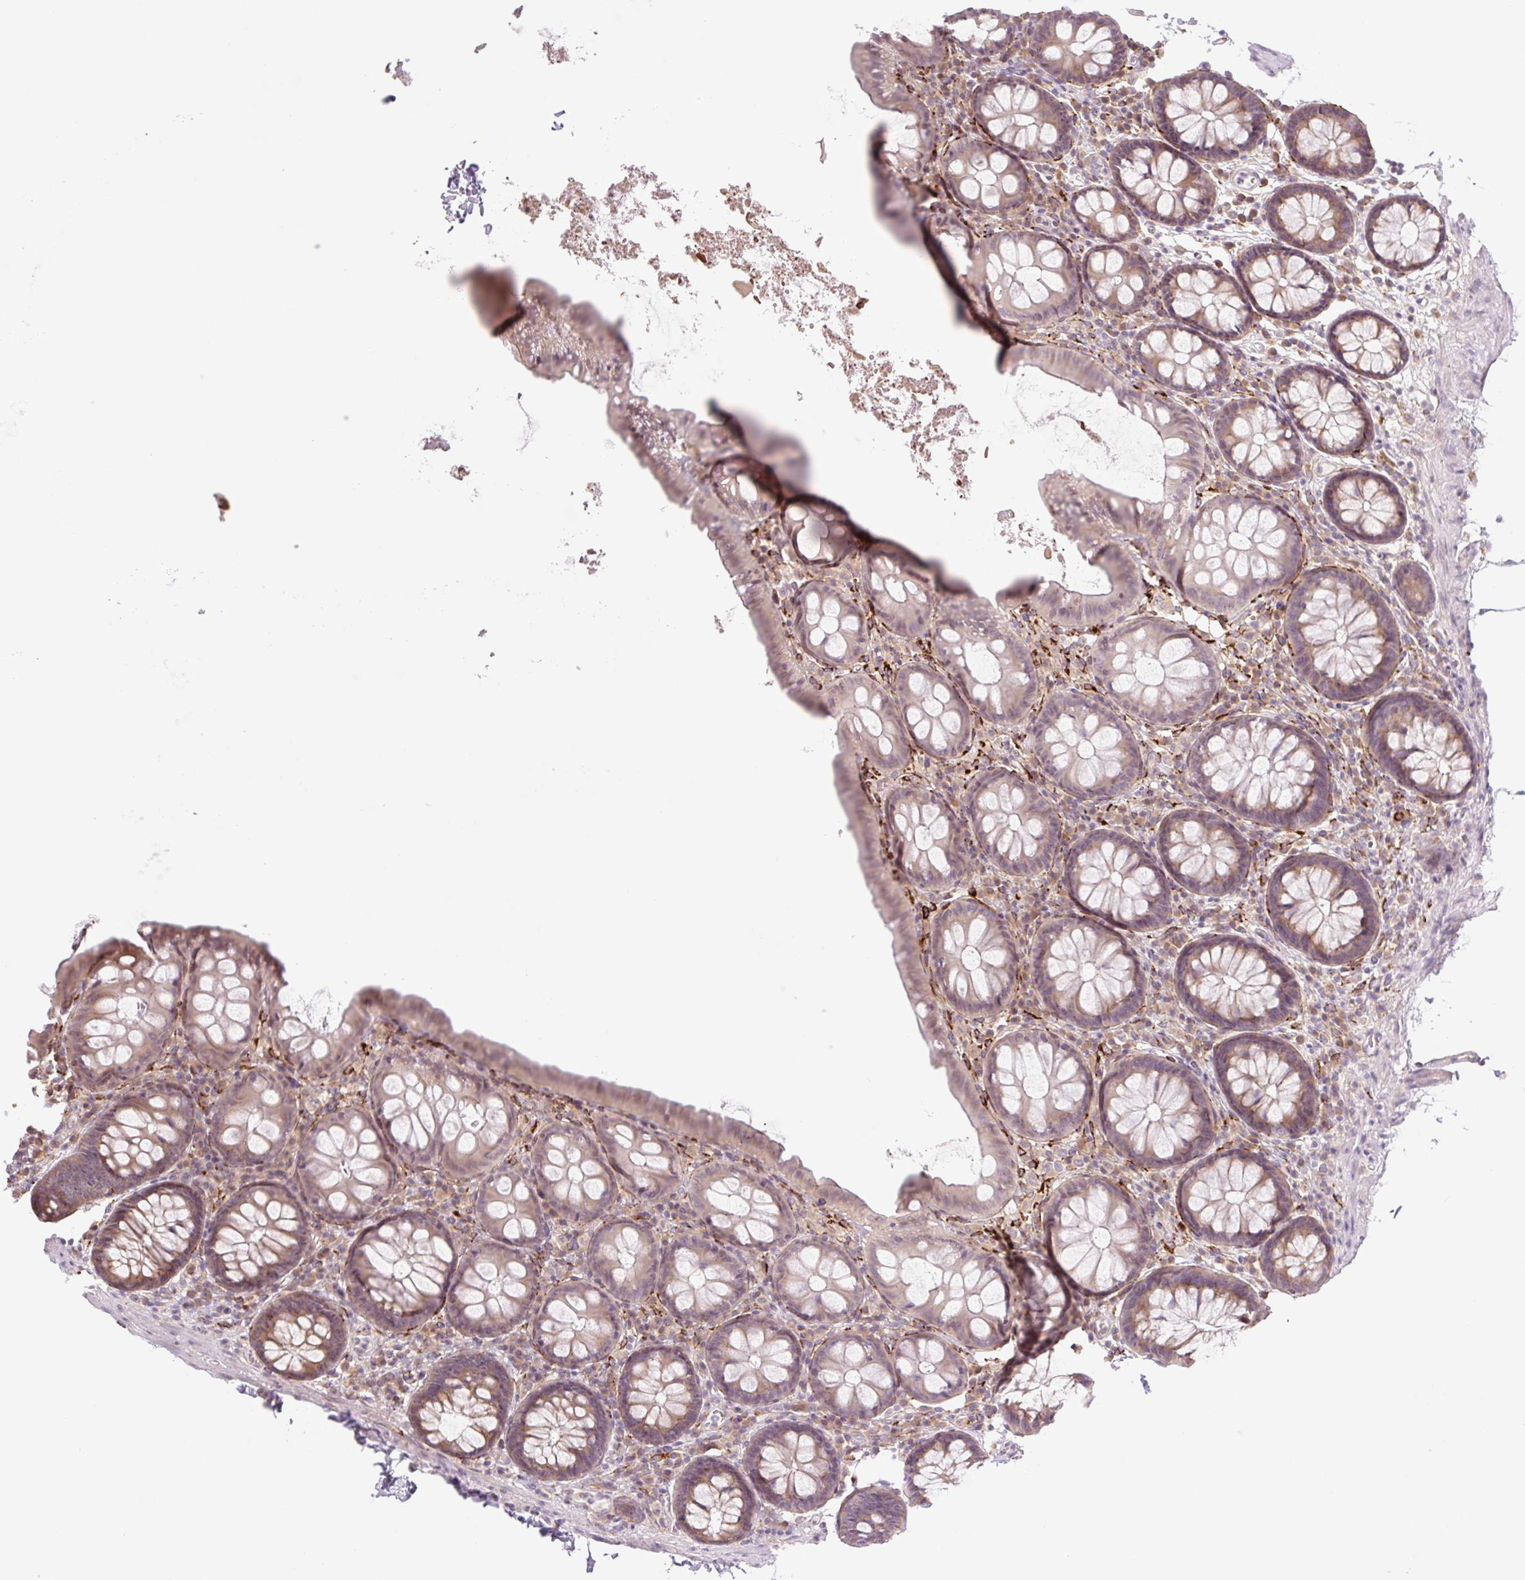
{"staining": {"intensity": "weak", "quantity": ">75%", "location": "cytoplasmic/membranous"}, "tissue": "colon", "cell_type": "Endothelial cells", "image_type": "normal", "snomed": [{"axis": "morphology", "description": "Normal tissue, NOS"}, {"axis": "topography", "description": "Colon"}, {"axis": "topography", "description": "Peripheral nerve tissue"}], "caption": "IHC image of unremarkable colon: colon stained using IHC reveals low levels of weak protein expression localized specifically in the cytoplasmic/membranous of endothelial cells, appearing as a cytoplasmic/membranous brown color.", "gene": "COL5A1", "patient": {"sex": "male", "age": 84}}